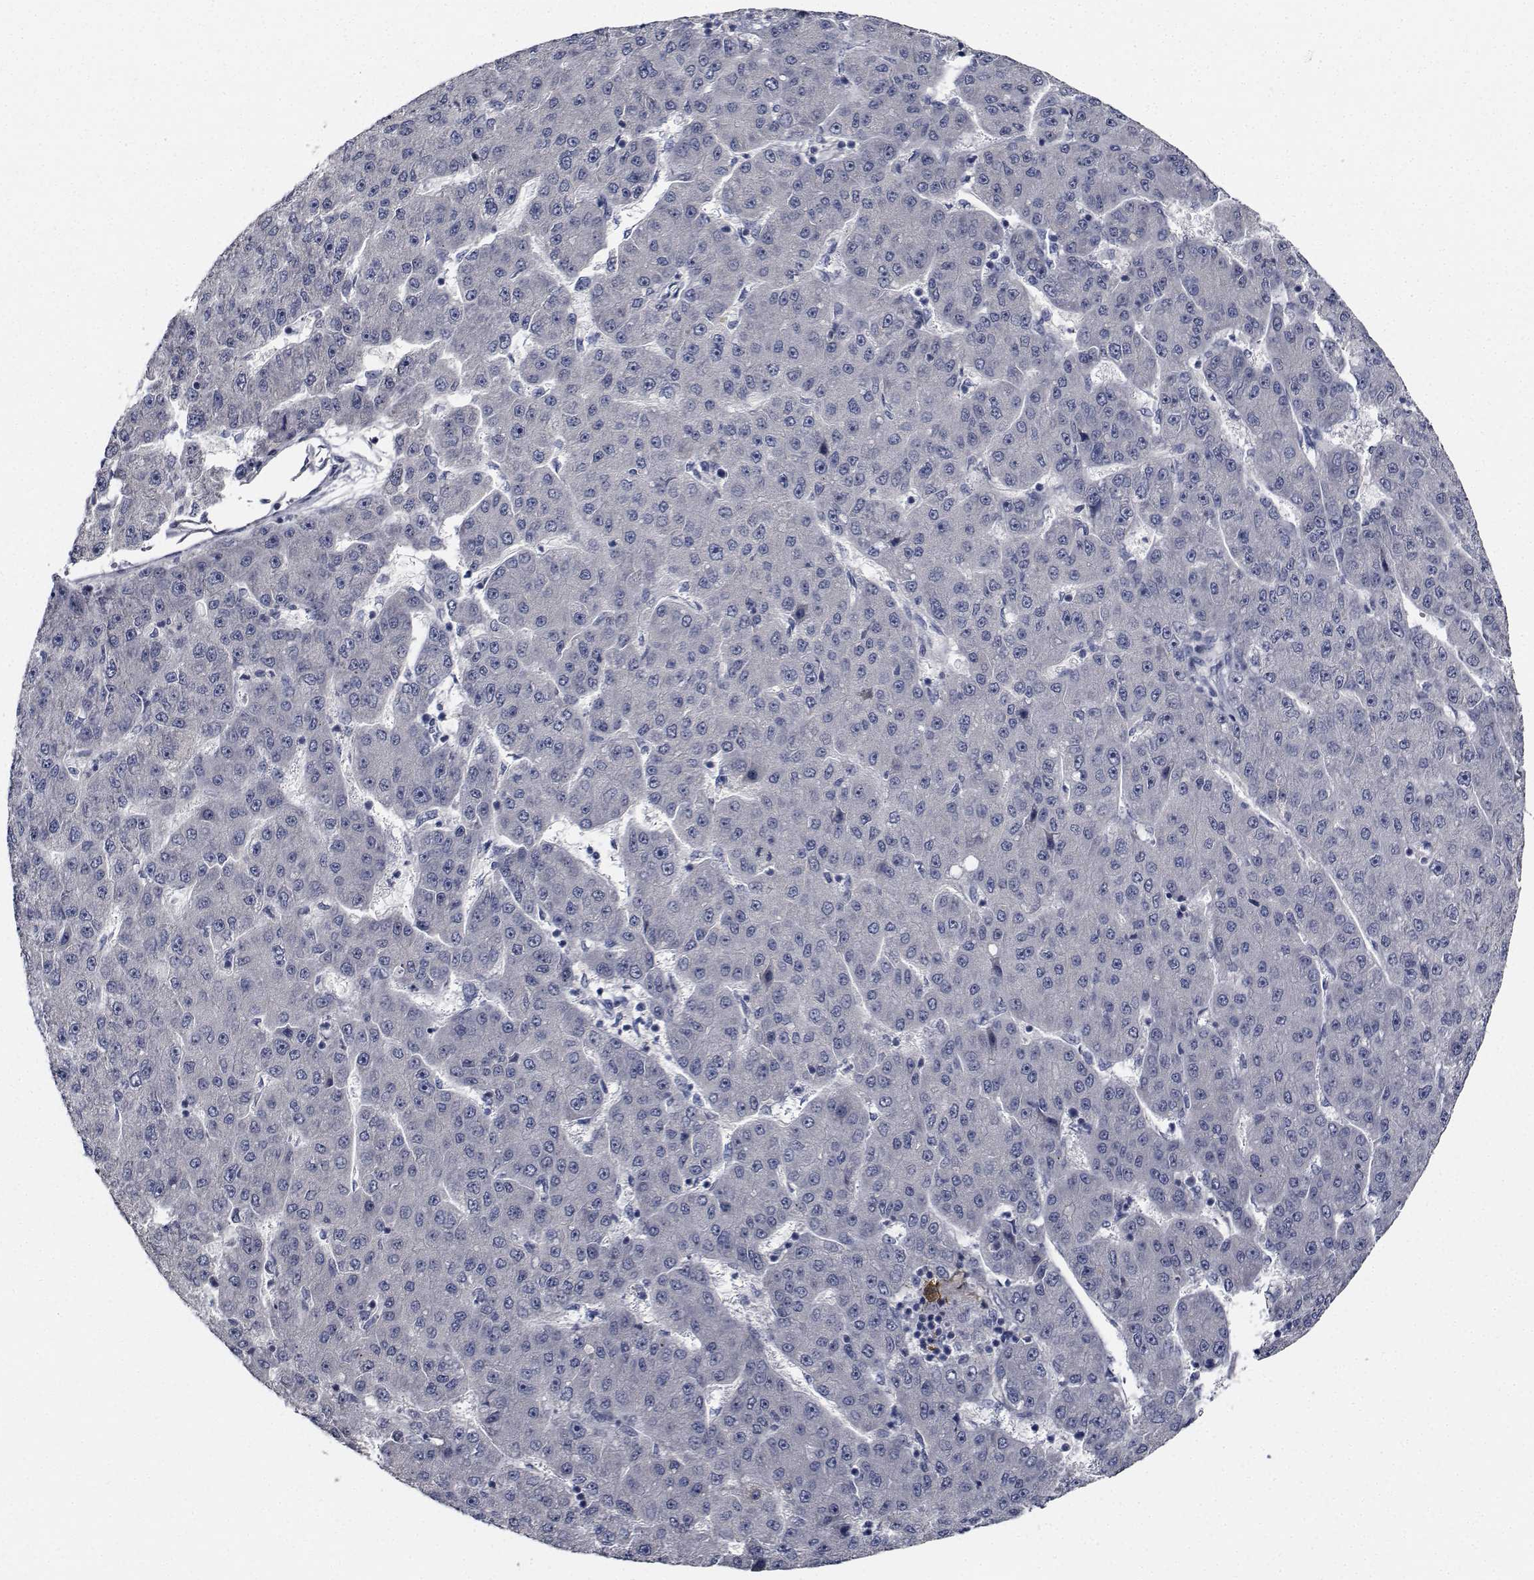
{"staining": {"intensity": "negative", "quantity": "none", "location": "none"}, "tissue": "liver cancer", "cell_type": "Tumor cells", "image_type": "cancer", "snomed": [{"axis": "morphology", "description": "Carcinoma, Hepatocellular, NOS"}, {"axis": "topography", "description": "Liver"}], "caption": "Immunohistochemistry micrograph of liver cancer stained for a protein (brown), which exhibits no staining in tumor cells.", "gene": "NVL", "patient": {"sex": "male", "age": 67}}